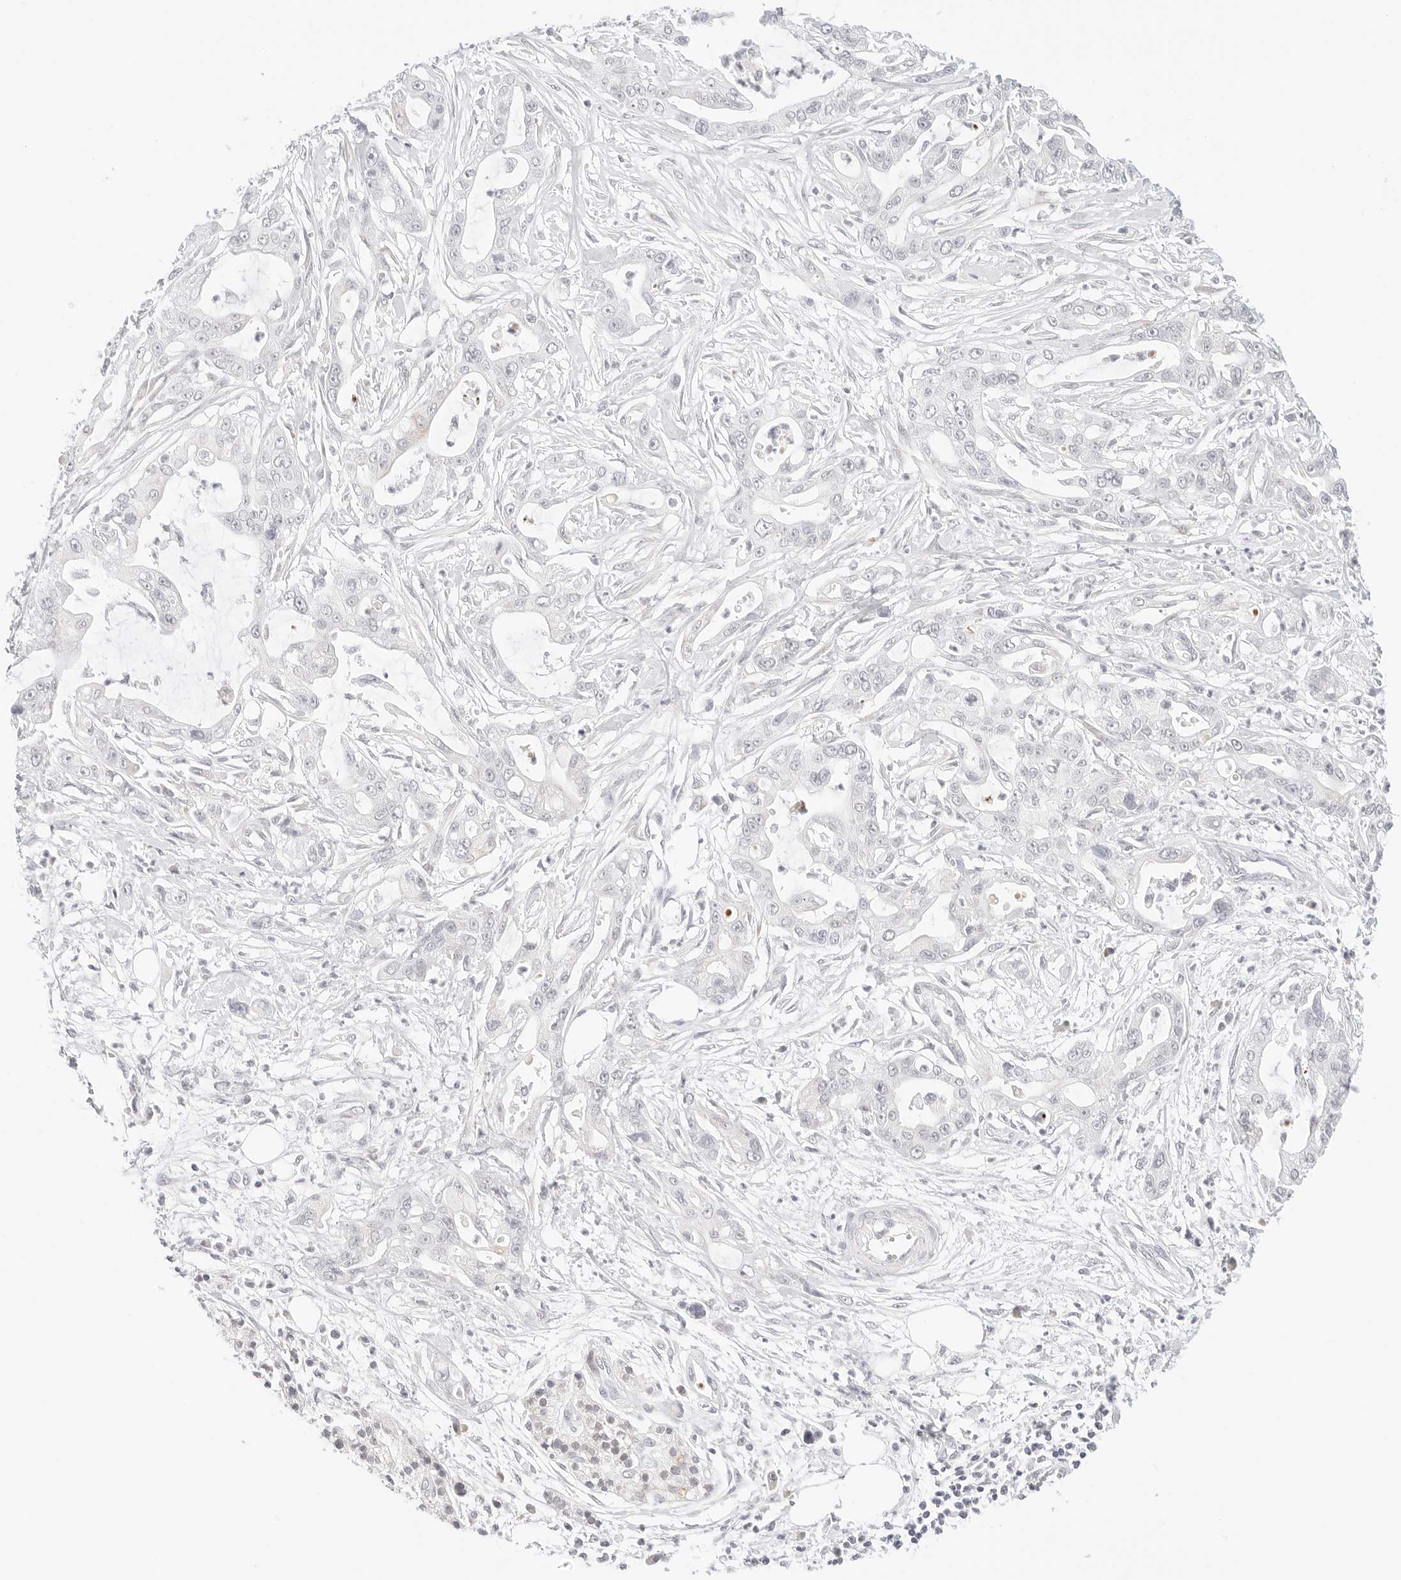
{"staining": {"intensity": "negative", "quantity": "none", "location": "none"}, "tissue": "pancreatic cancer", "cell_type": "Tumor cells", "image_type": "cancer", "snomed": [{"axis": "morphology", "description": "Adenocarcinoma, NOS"}, {"axis": "topography", "description": "Pancreas"}], "caption": "High power microscopy photomicrograph of an IHC micrograph of pancreatic adenocarcinoma, revealing no significant staining in tumor cells.", "gene": "XKR4", "patient": {"sex": "male", "age": 68}}